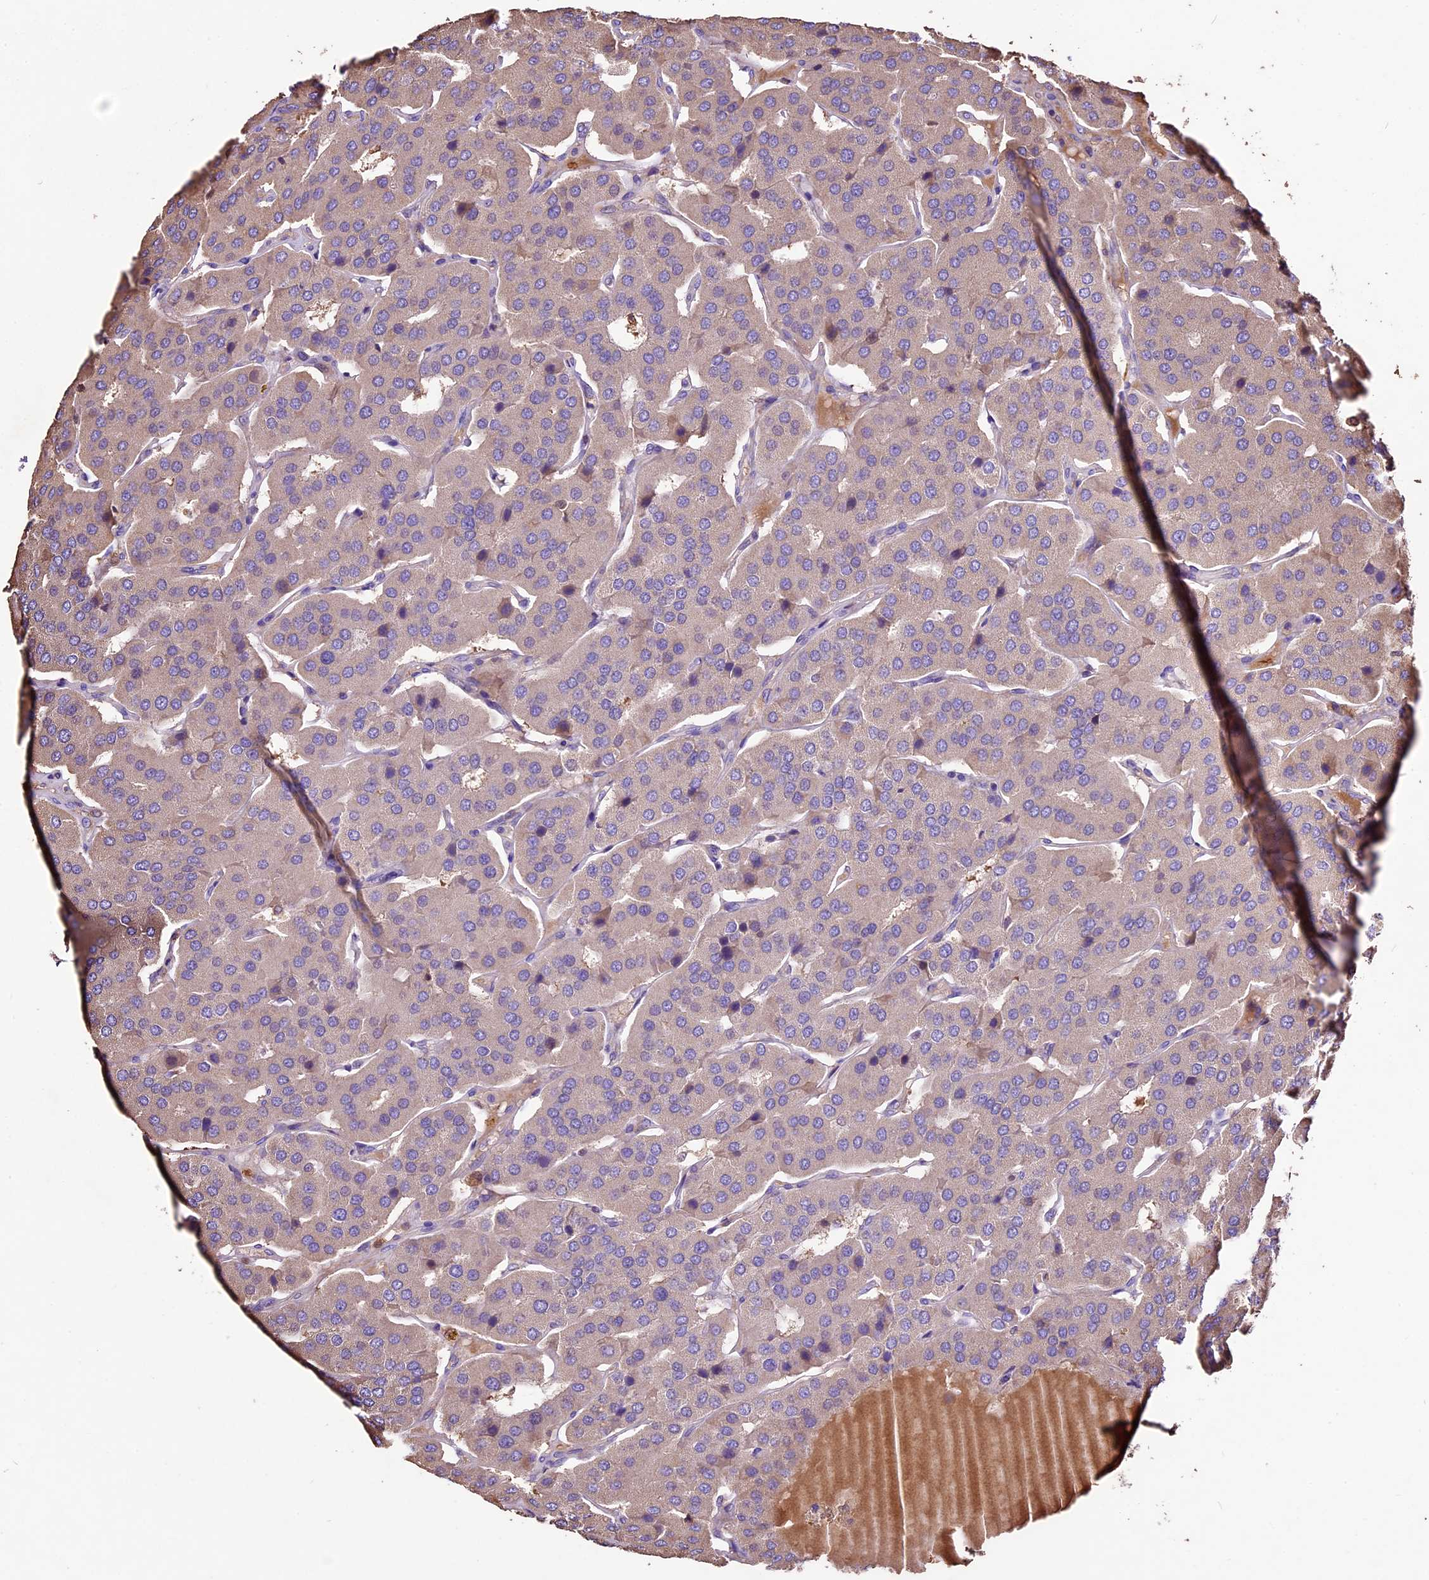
{"staining": {"intensity": "weak", "quantity": ">75%", "location": "cytoplasmic/membranous"}, "tissue": "parathyroid gland", "cell_type": "Glandular cells", "image_type": "normal", "snomed": [{"axis": "morphology", "description": "Normal tissue, NOS"}, {"axis": "morphology", "description": "Adenoma, NOS"}, {"axis": "topography", "description": "Parathyroid gland"}], "caption": "Glandular cells reveal low levels of weak cytoplasmic/membranous staining in about >75% of cells in benign parathyroid gland.", "gene": "CRLF1", "patient": {"sex": "female", "age": 86}}